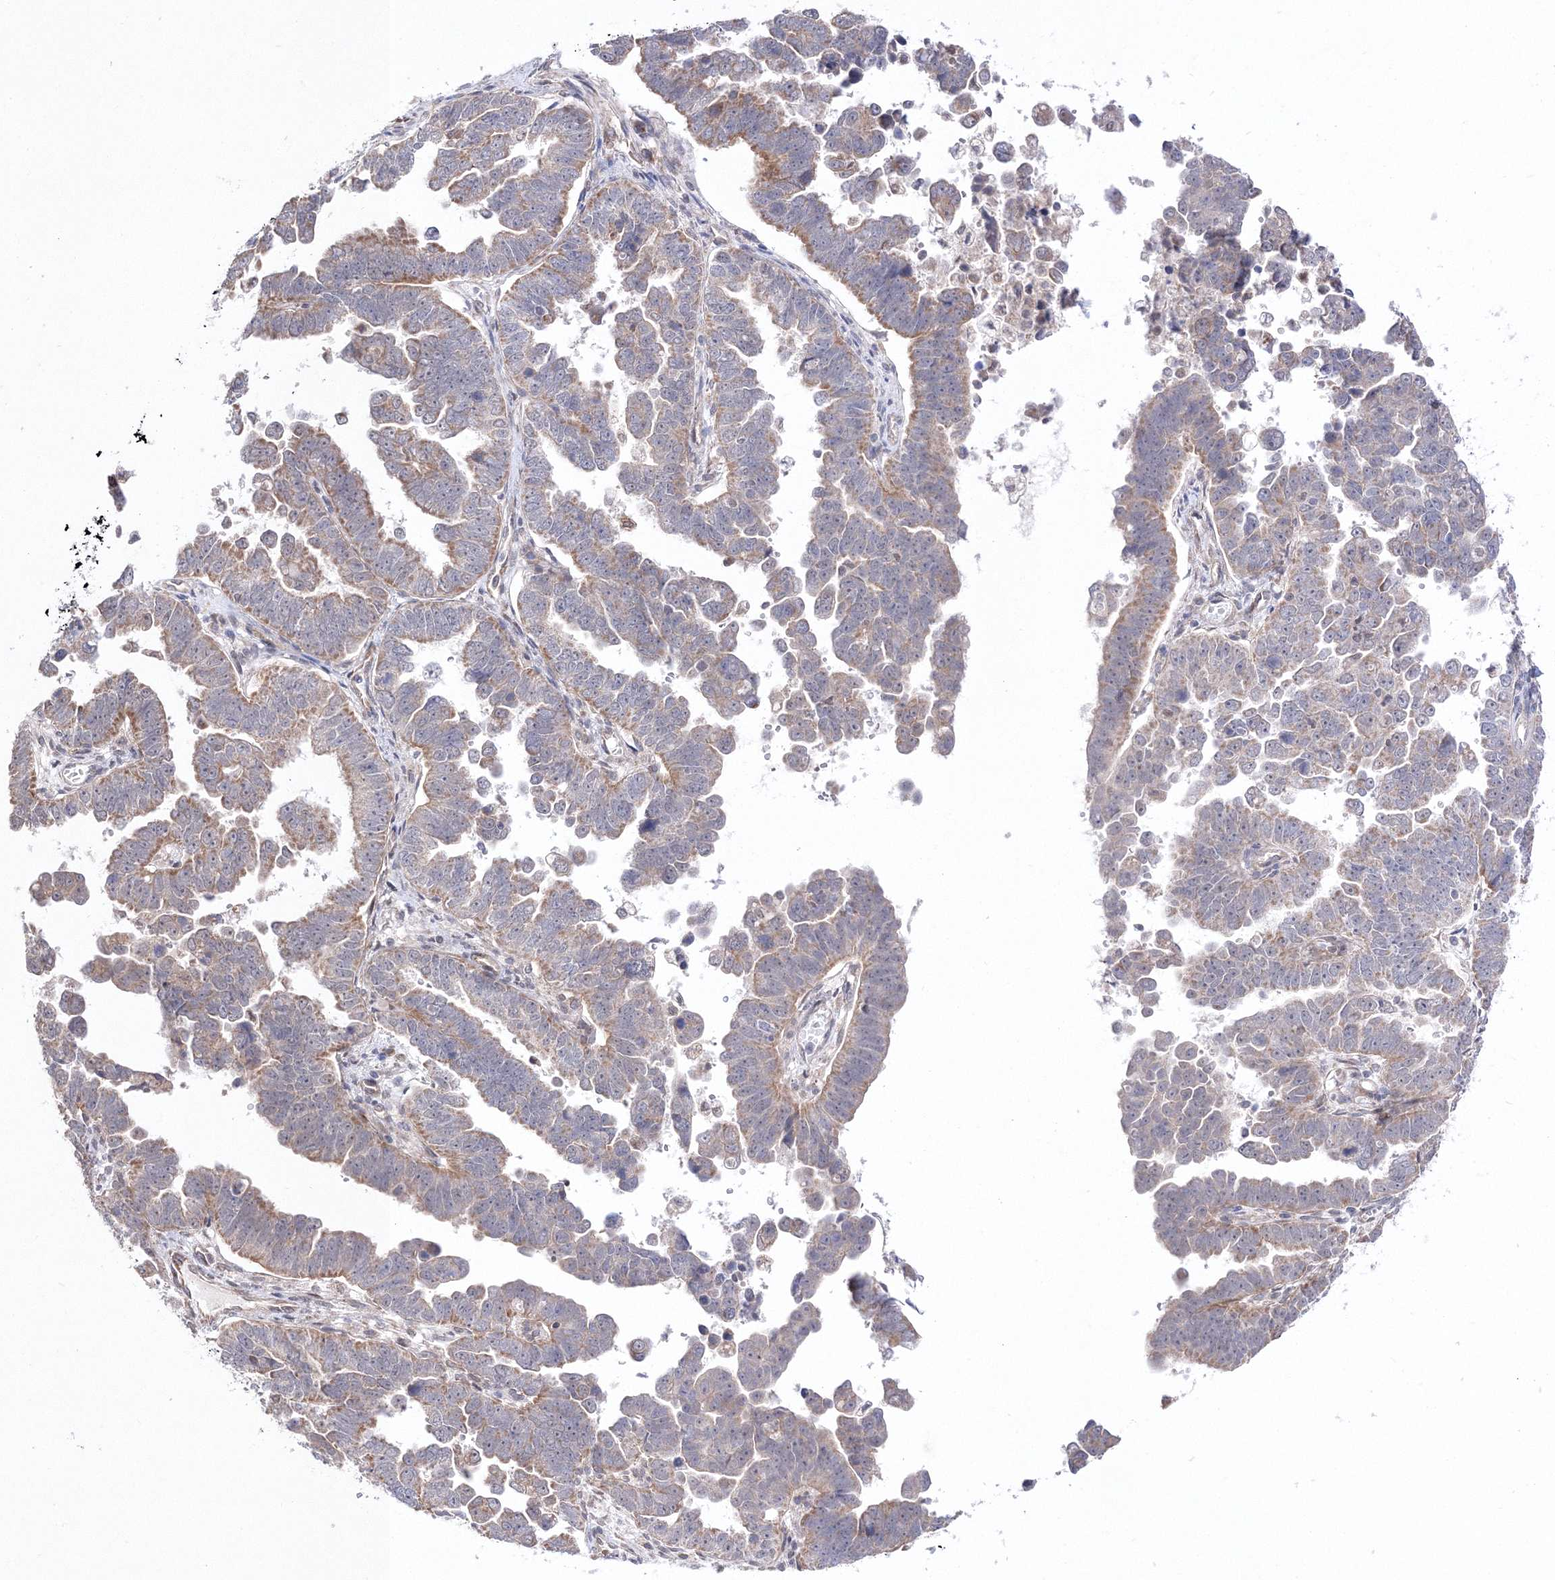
{"staining": {"intensity": "moderate", "quantity": ">75%", "location": "cytoplasmic/membranous"}, "tissue": "endometrial cancer", "cell_type": "Tumor cells", "image_type": "cancer", "snomed": [{"axis": "morphology", "description": "Adenocarcinoma, NOS"}, {"axis": "topography", "description": "Endometrium"}], "caption": "Tumor cells show medium levels of moderate cytoplasmic/membranous staining in about >75% of cells in human endometrial cancer (adenocarcinoma). Using DAB (brown) and hematoxylin (blue) stains, captured at high magnification using brightfield microscopy.", "gene": "DALRD3", "patient": {"sex": "female", "age": 75}}